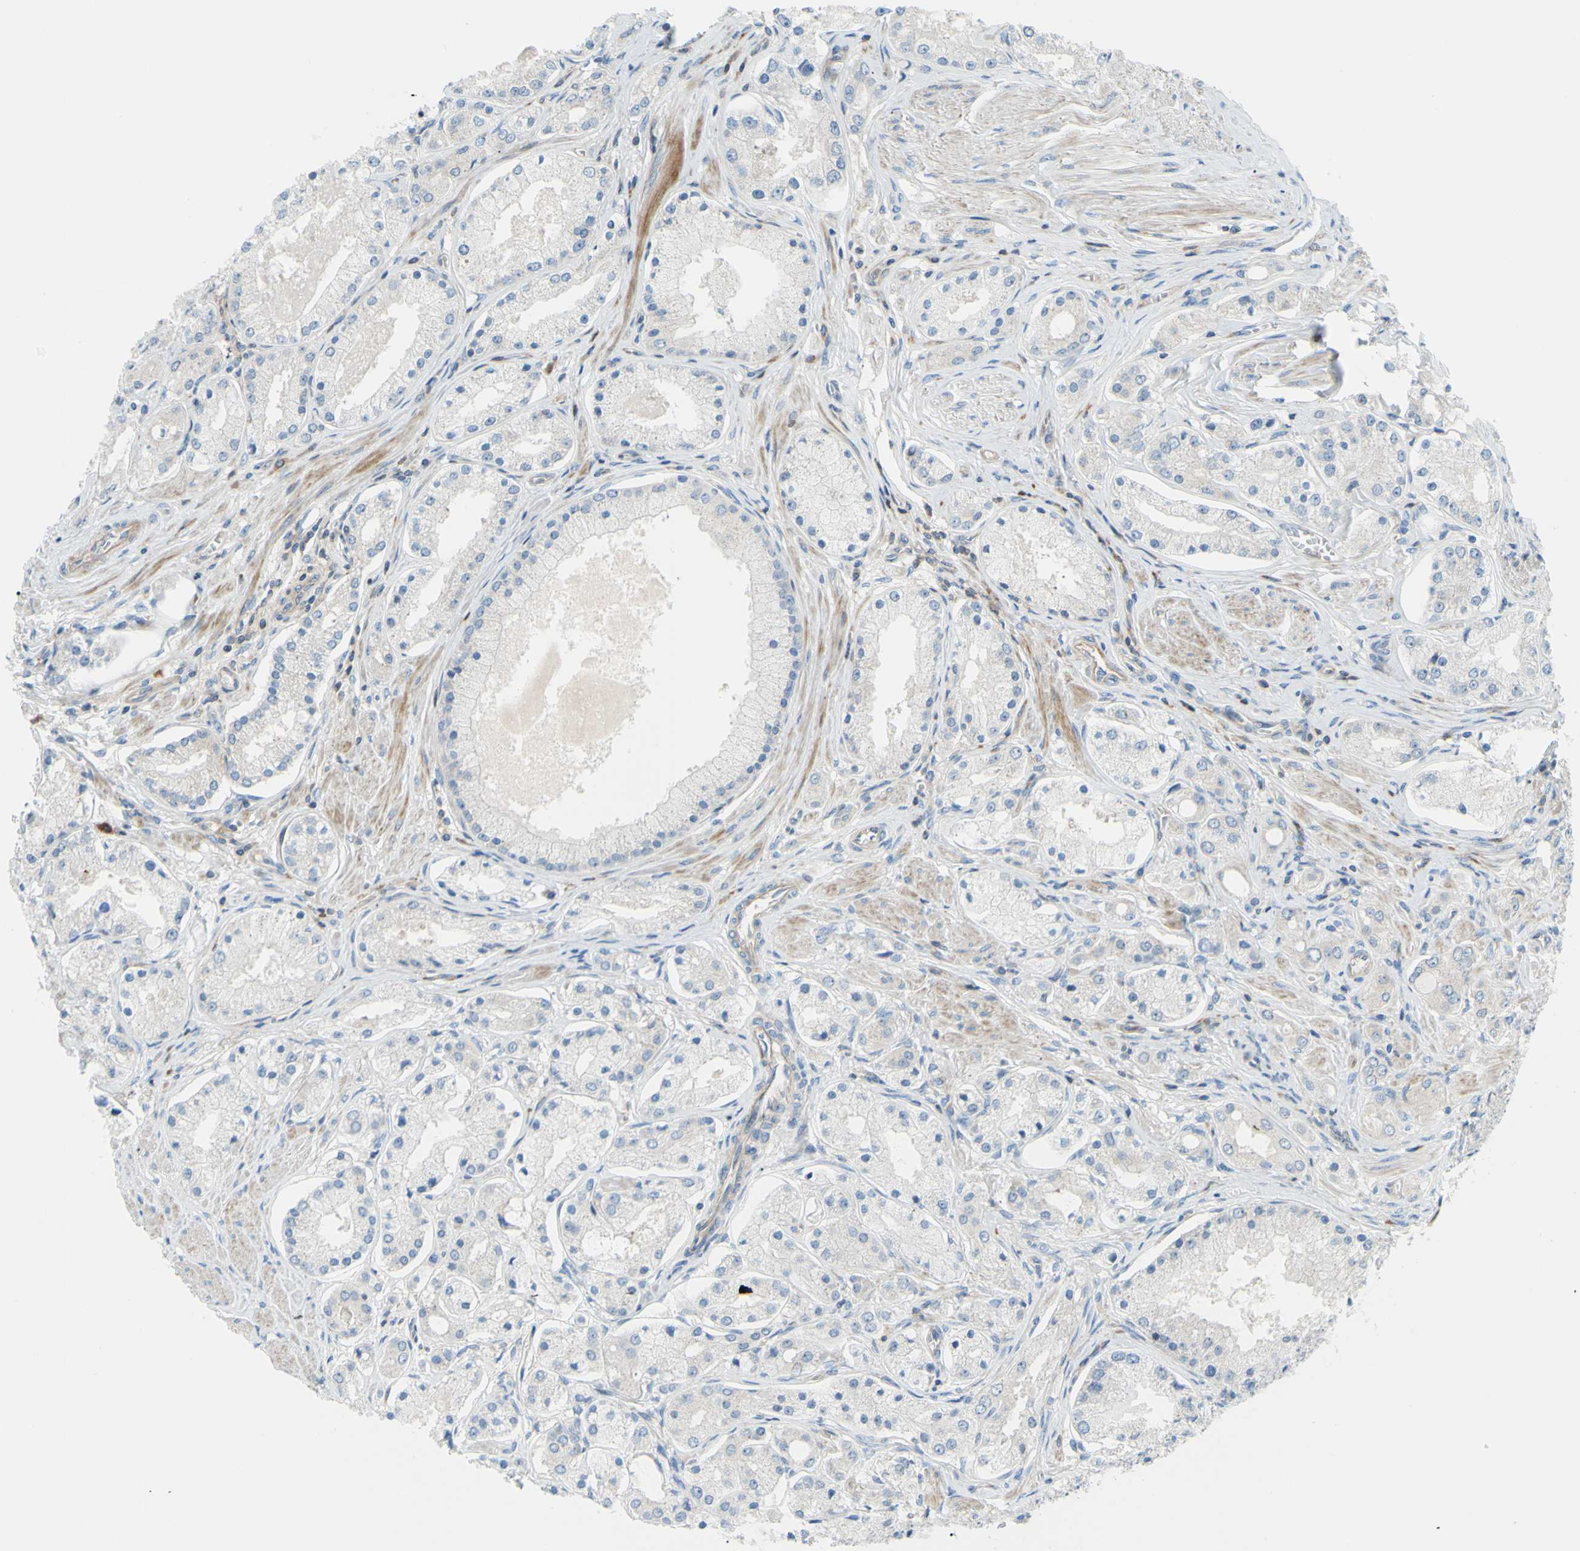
{"staining": {"intensity": "negative", "quantity": "none", "location": "none"}, "tissue": "prostate cancer", "cell_type": "Tumor cells", "image_type": "cancer", "snomed": [{"axis": "morphology", "description": "Adenocarcinoma, High grade"}, {"axis": "topography", "description": "Prostate"}], "caption": "Immunohistochemistry micrograph of neoplastic tissue: prostate cancer stained with DAB (3,3'-diaminobenzidine) shows no significant protein staining in tumor cells.", "gene": "PAK2", "patient": {"sex": "male", "age": 66}}